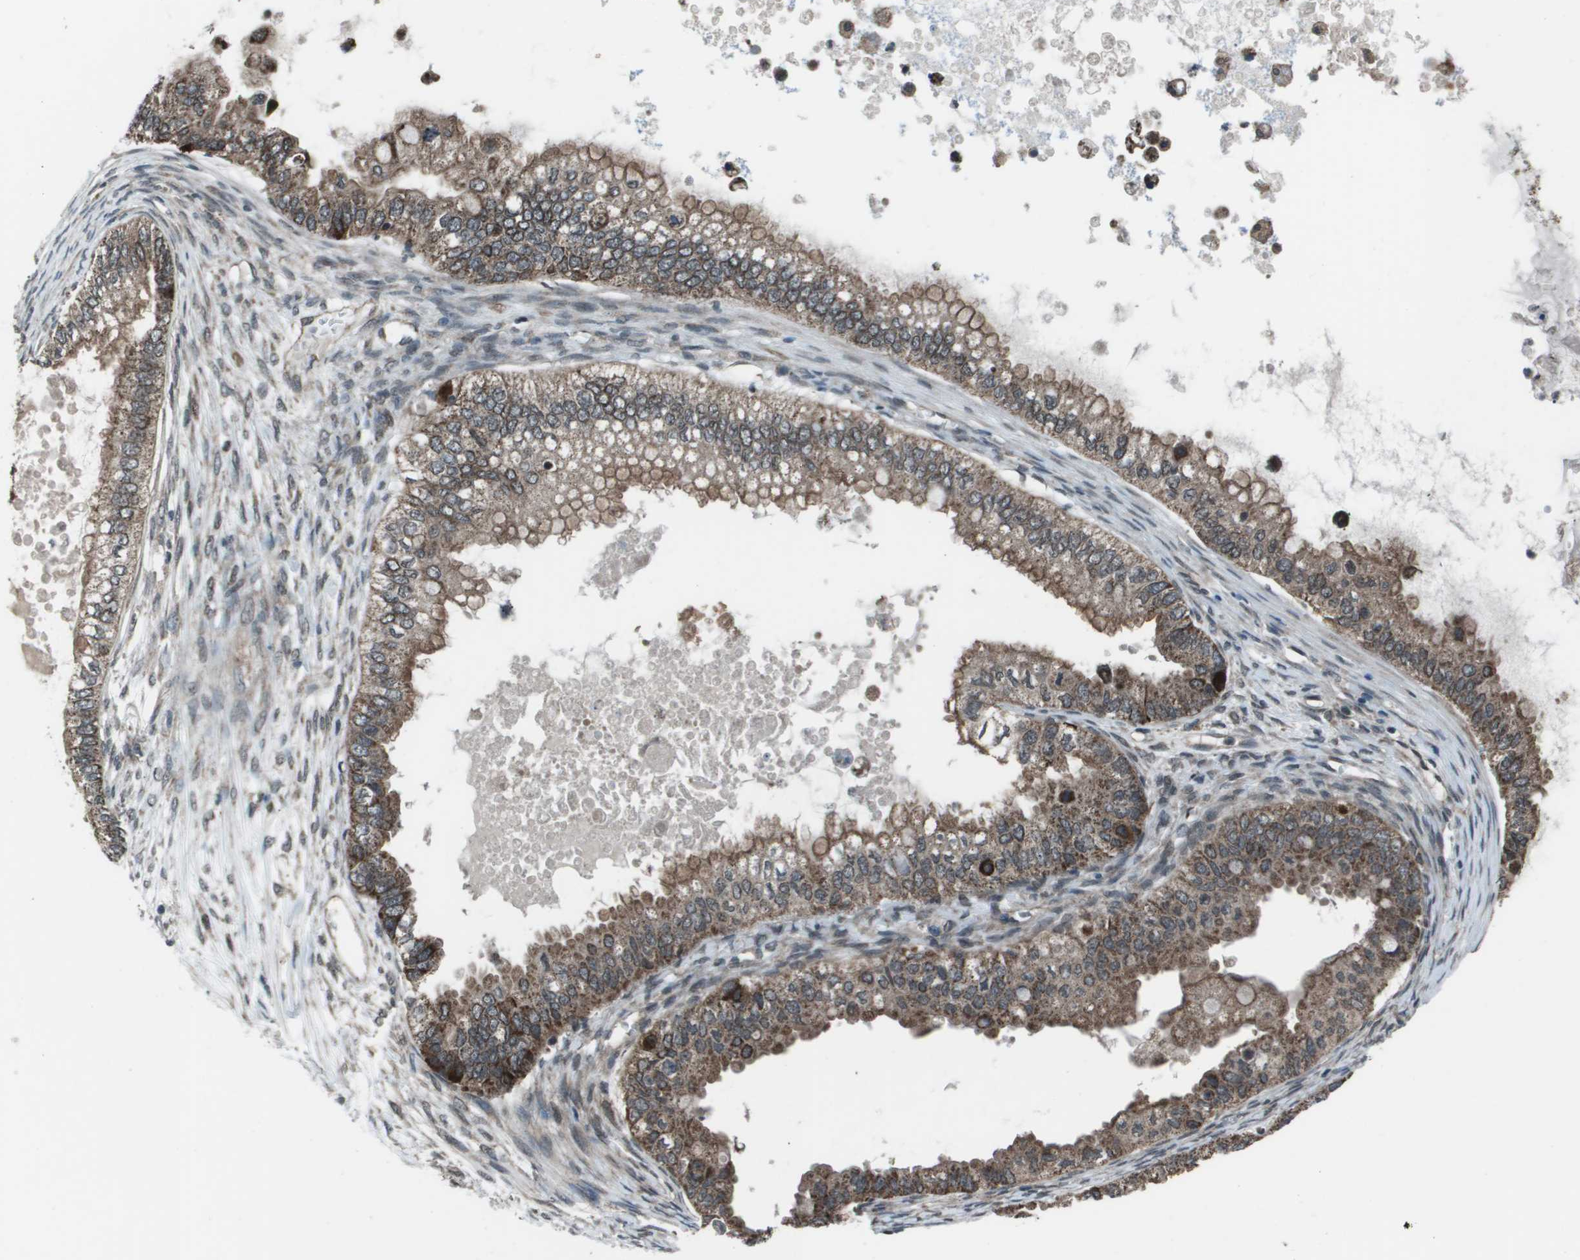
{"staining": {"intensity": "moderate", "quantity": ">75%", "location": "cytoplasmic/membranous"}, "tissue": "ovarian cancer", "cell_type": "Tumor cells", "image_type": "cancer", "snomed": [{"axis": "morphology", "description": "Cystadenocarcinoma, mucinous, NOS"}, {"axis": "topography", "description": "Ovary"}], "caption": "The image shows staining of ovarian cancer (mucinous cystadenocarcinoma), revealing moderate cytoplasmic/membranous protein expression (brown color) within tumor cells.", "gene": "PPFIA1", "patient": {"sex": "female", "age": 80}}